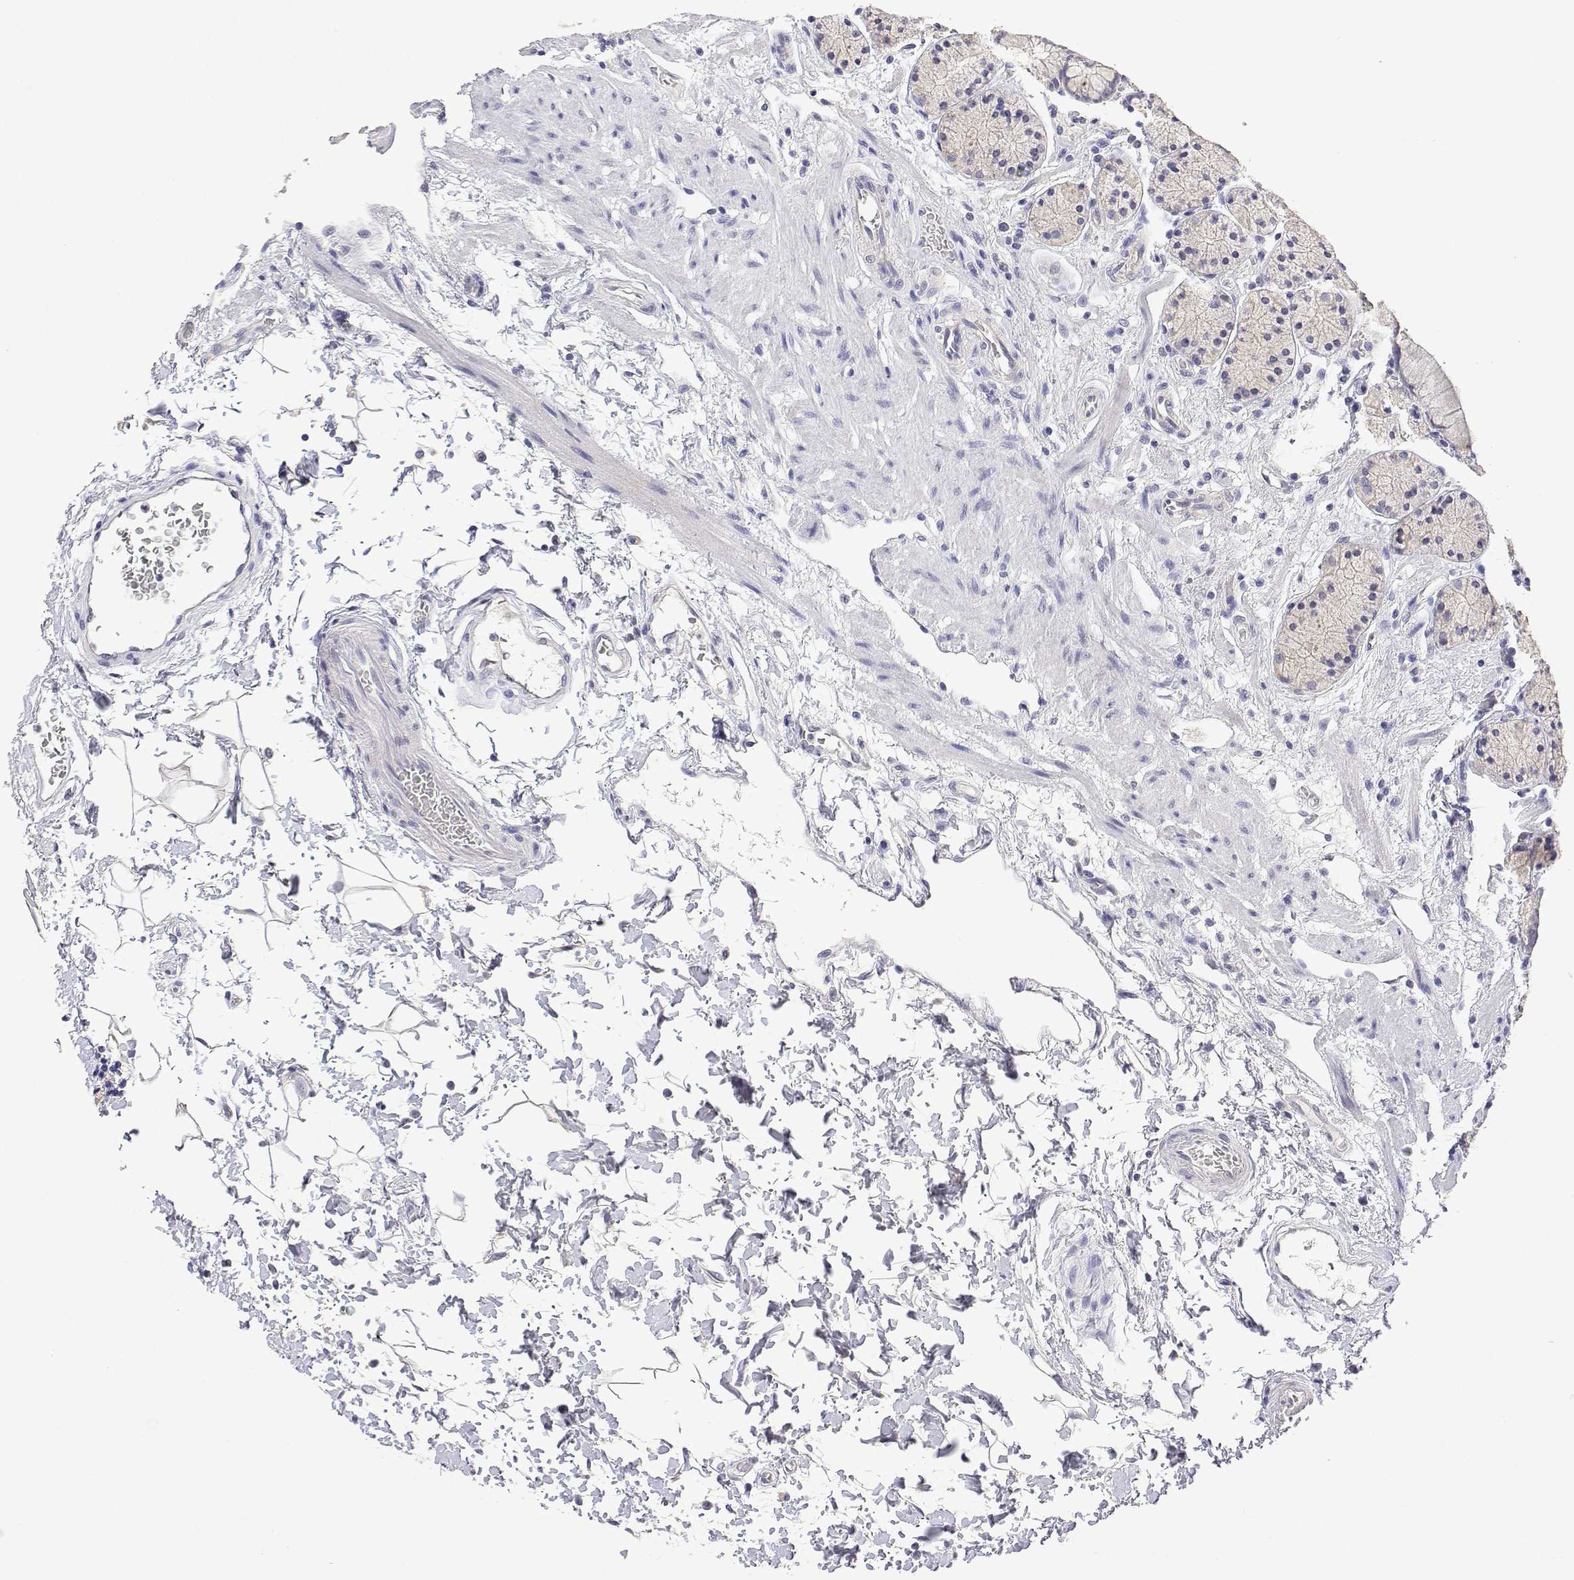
{"staining": {"intensity": "negative", "quantity": "none", "location": "none"}, "tissue": "stomach", "cell_type": "Glandular cells", "image_type": "normal", "snomed": [{"axis": "morphology", "description": "Normal tissue, NOS"}, {"axis": "topography", "description": "Stomach, upper"}, {"axis": "topography", "description": "Stomach"}], "caption": "Immunohistochemistry (IHC) of unremarkable stomach exhibits no staining in glandular cells. (DAB IHC with hematoxylin counter stain).", "gene": "PLCB1", "patient": {"sex": "male", "age": 62}}